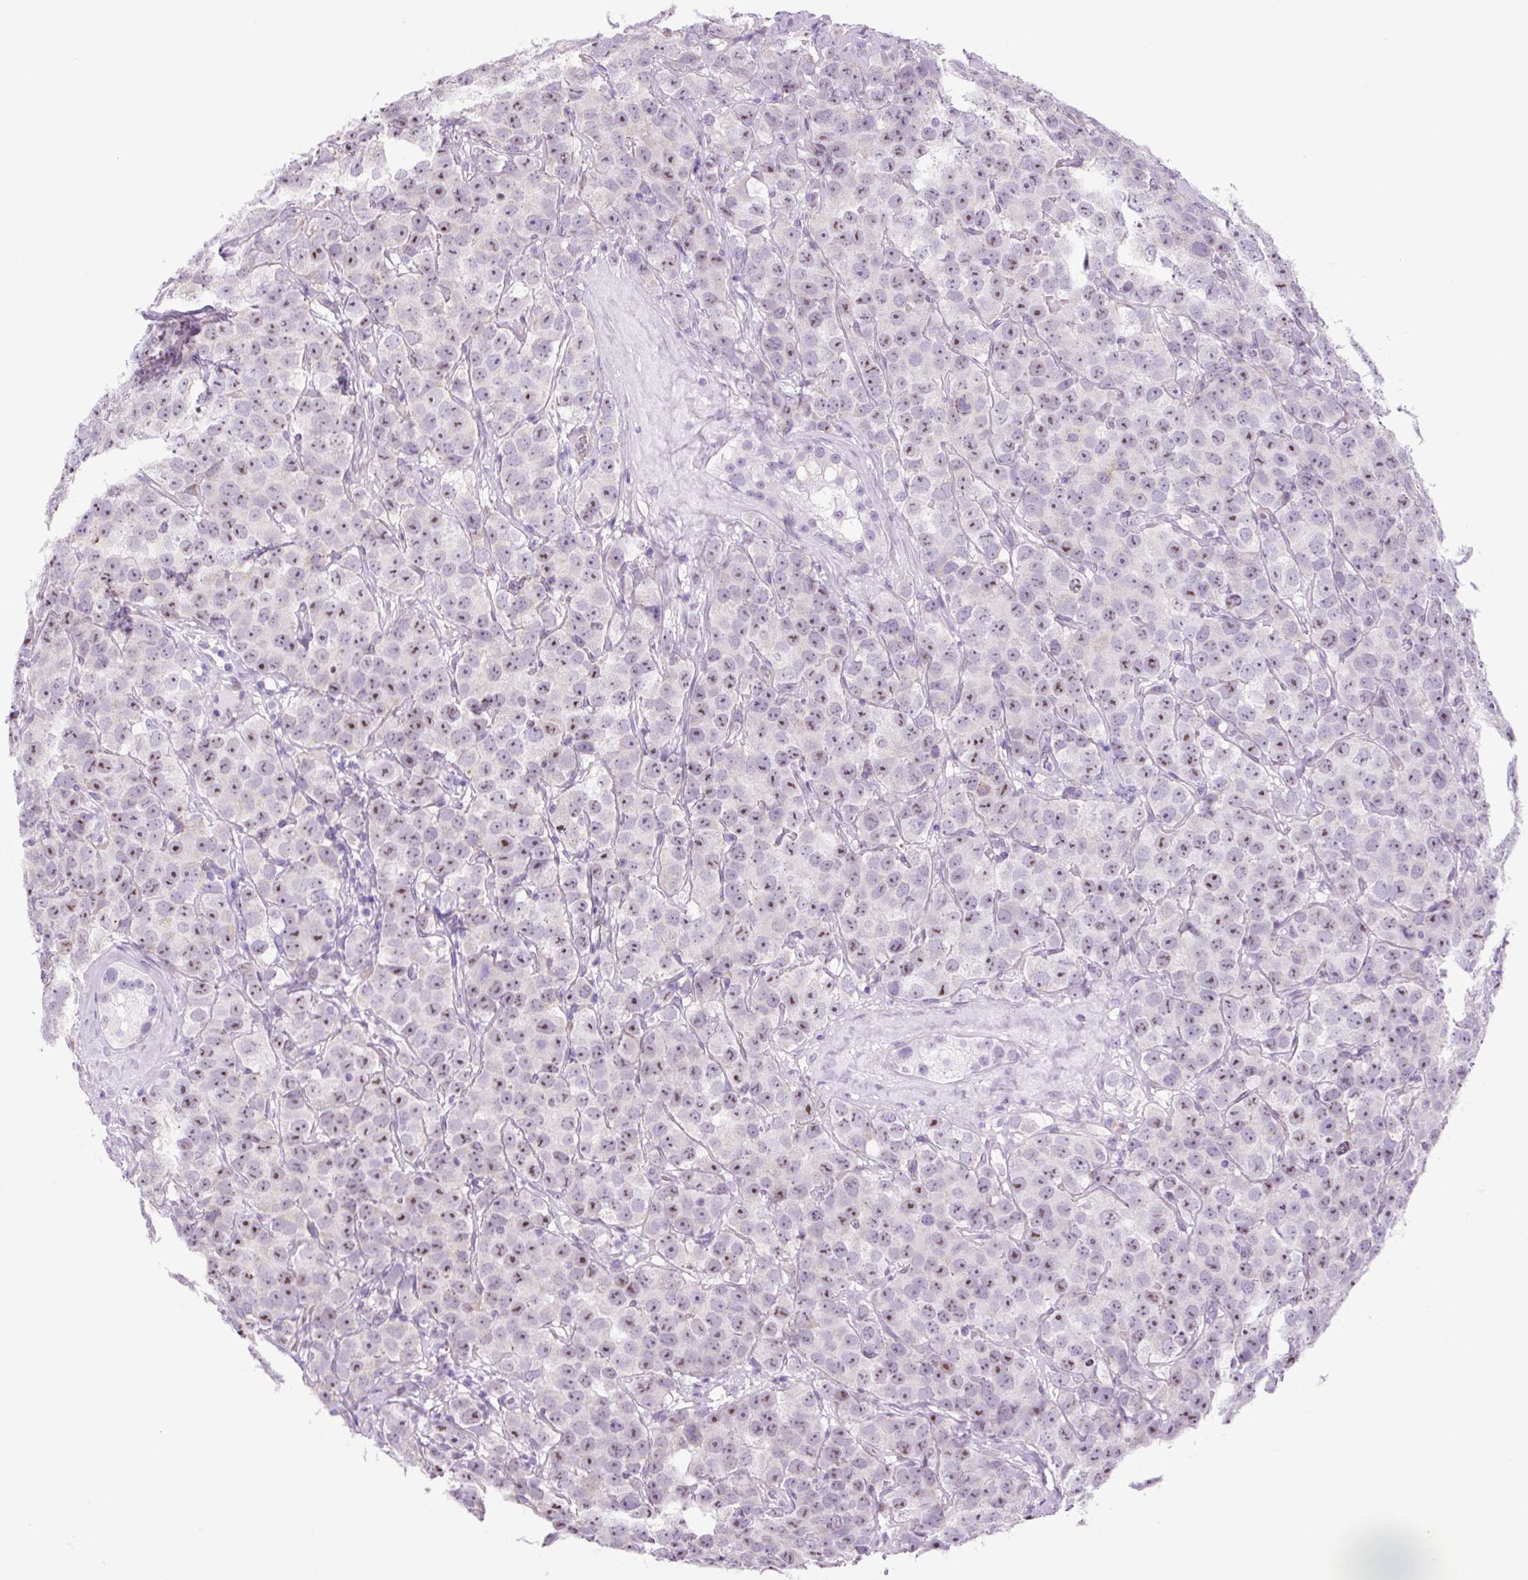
{"staining": {"intensity": "moderate", "quantity": ">75%", "location": "nuclear"}, "tissue": "testis cancer", "cell_type": "Tumor cells", "image_type": "cancer", "snomed": [{"axis": "morphology", "description": "Seminoma, NOS"}, {"axis": "topography", "description": "Testis"}], "caption": "Testis cancer was stained to show a protein in brown. There is medium levels of moderate nuclear positivity in about >75% of tumor cells.", "gene": "RRS1", "patient": {"sex": "male", "age": 28}}